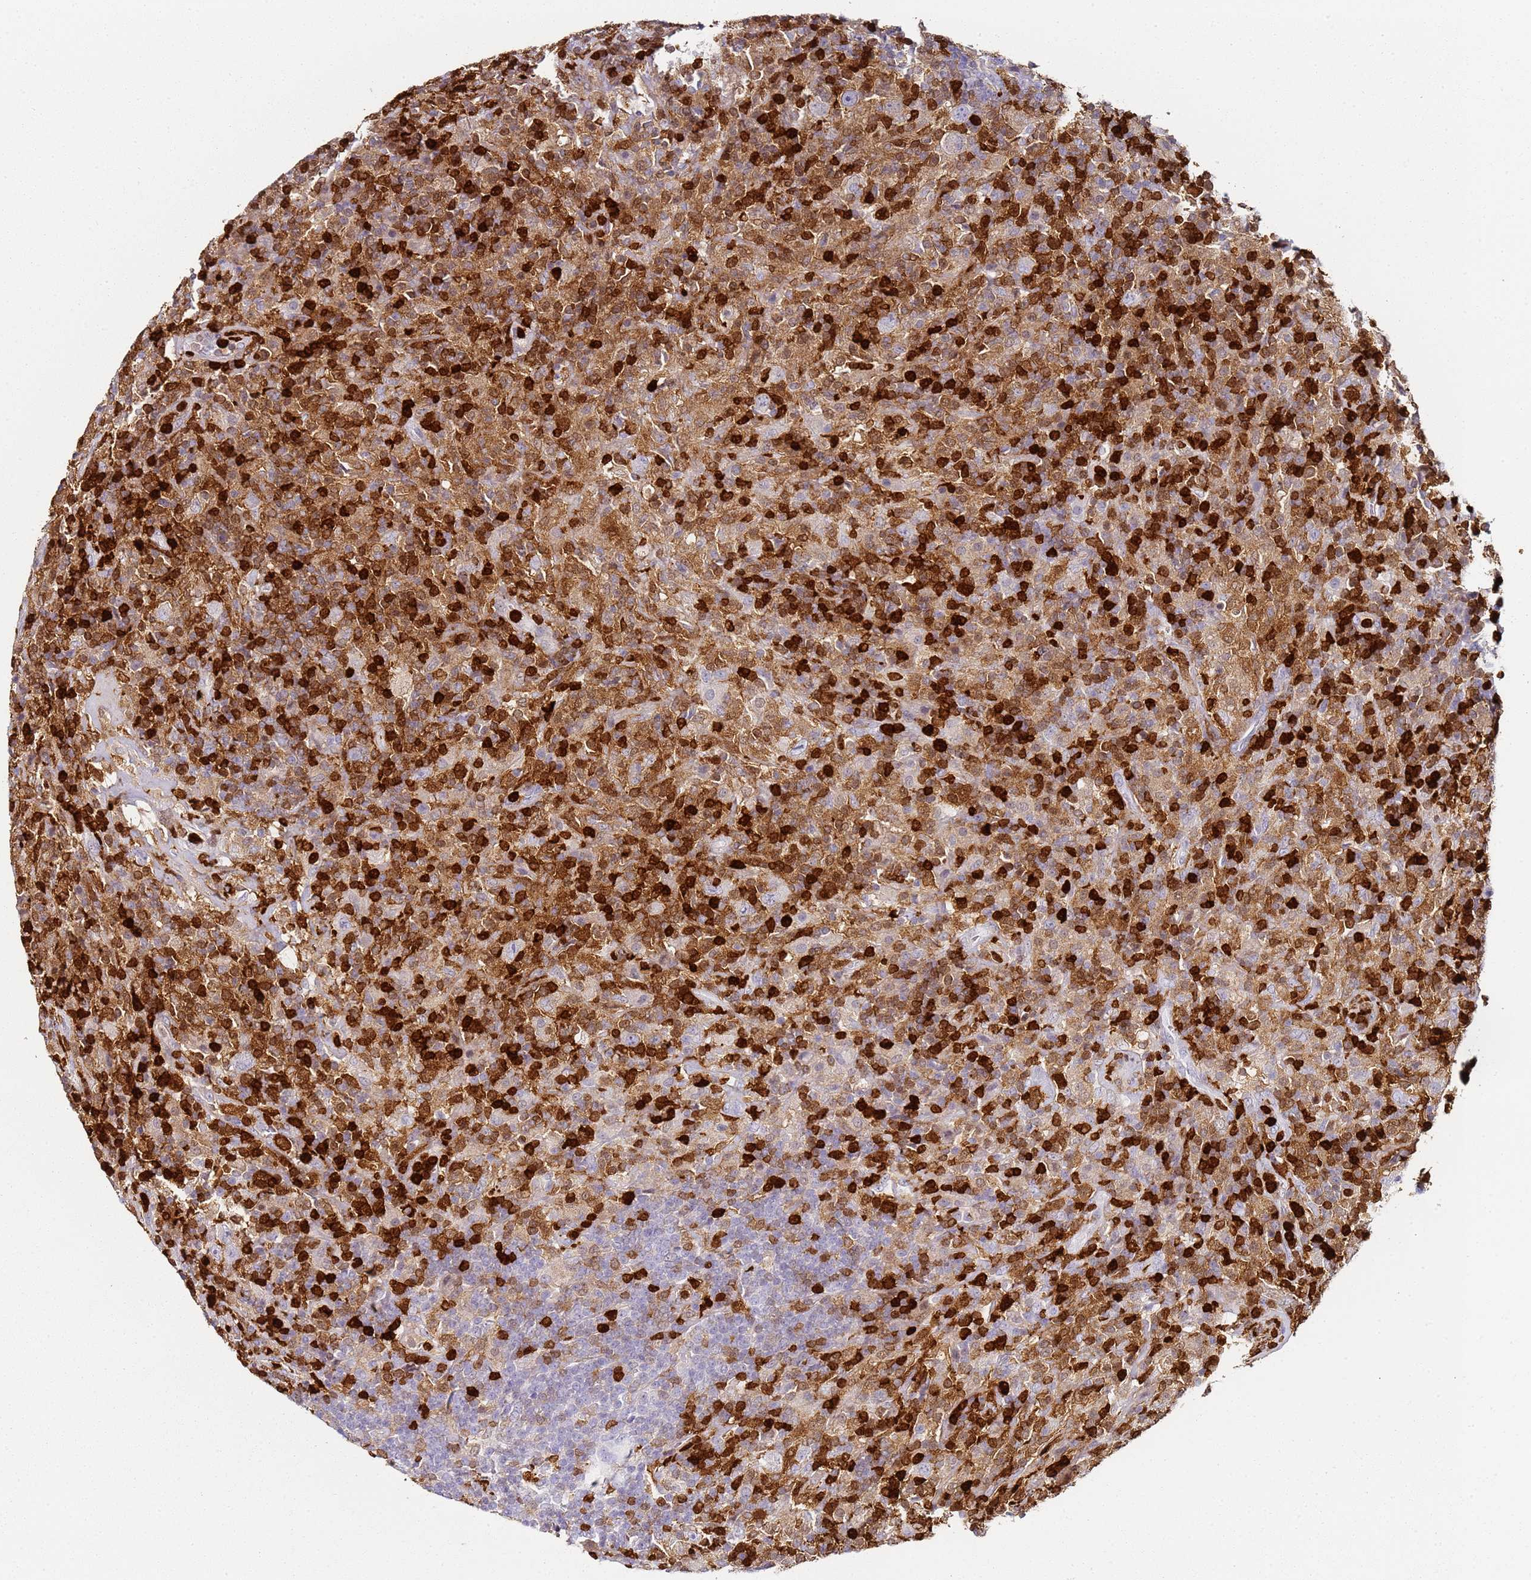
{"staining": {"intensity": "negative", "quantity": "none", "location": "none"}, "tissue": "lymphoma", "cell_type": "Tumor cells", "image_type": "cancer", "snomed": [{"axis": "morphology", "description": "Hodgkin's disease, NOS"}, {"axis": "topography", "description": "Lymph node"}], "caption": "The micrograph displays no significant expression in tumor cells of lymphoma.", "gene": "S100A4", "patient": {"sex": "male", "age": 70}}